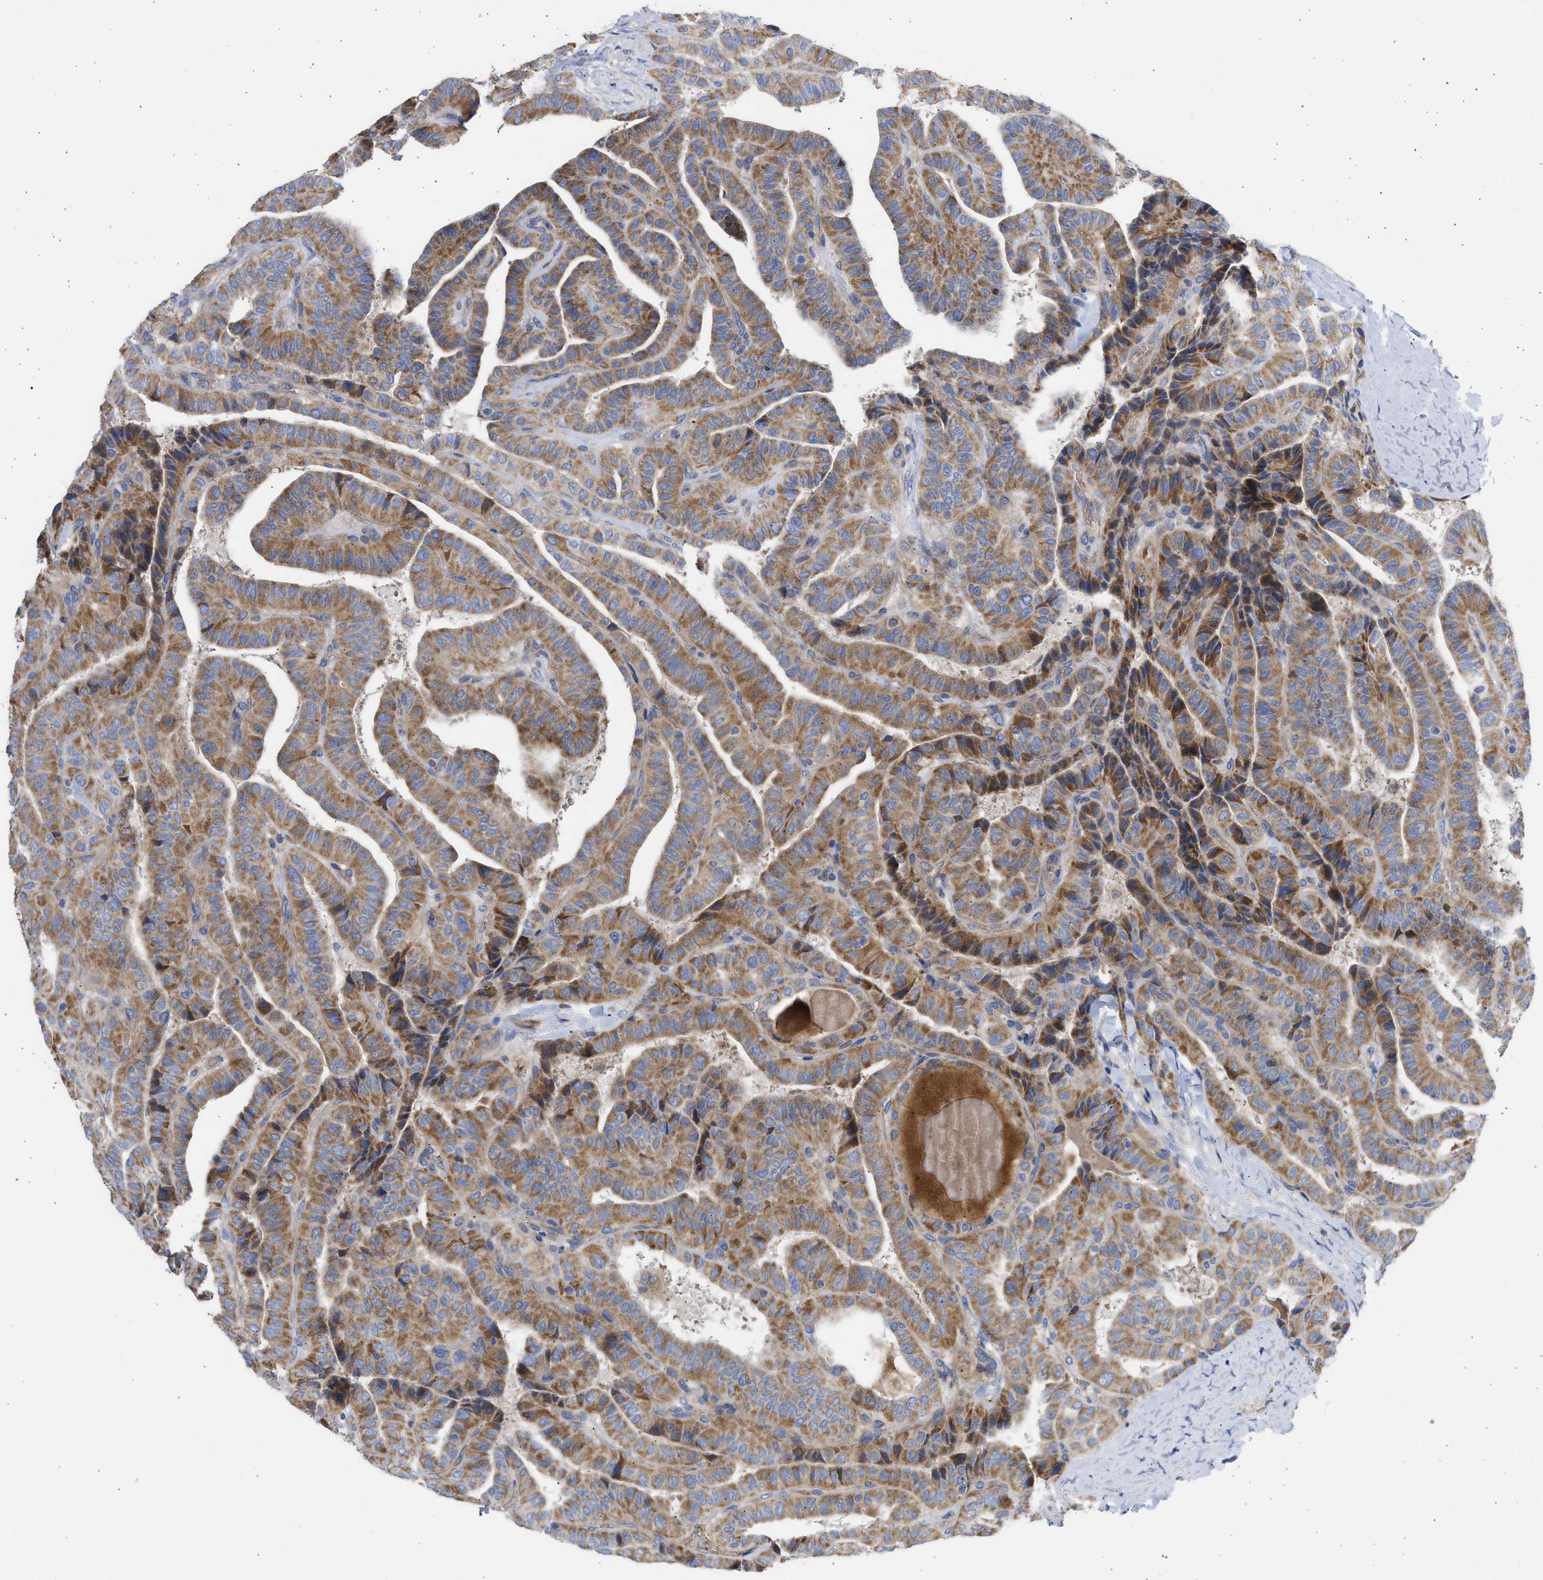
{"staining": {"intensity": "moderate", "quantity": ">75%", "location": "cytoplasmic/membranous"}, "tissue": "thyroid cancer", "cell_type": "Tumor cells", "image_type": "cancer", "snomed": [{"axis": "morphology", "description": "Papillary adenocarcinoma, NOS"}, {"axis": "topography", "description": "Thyroid gland"}], "caption": "Protein staining of thyroid papillary adenocarcinoma tissue shows moderate cytoplasmic/membranous expression in approximately >75% of tumor cells.", "gene": "BTG3", "patient": {"sex": "male", "age": 77}}